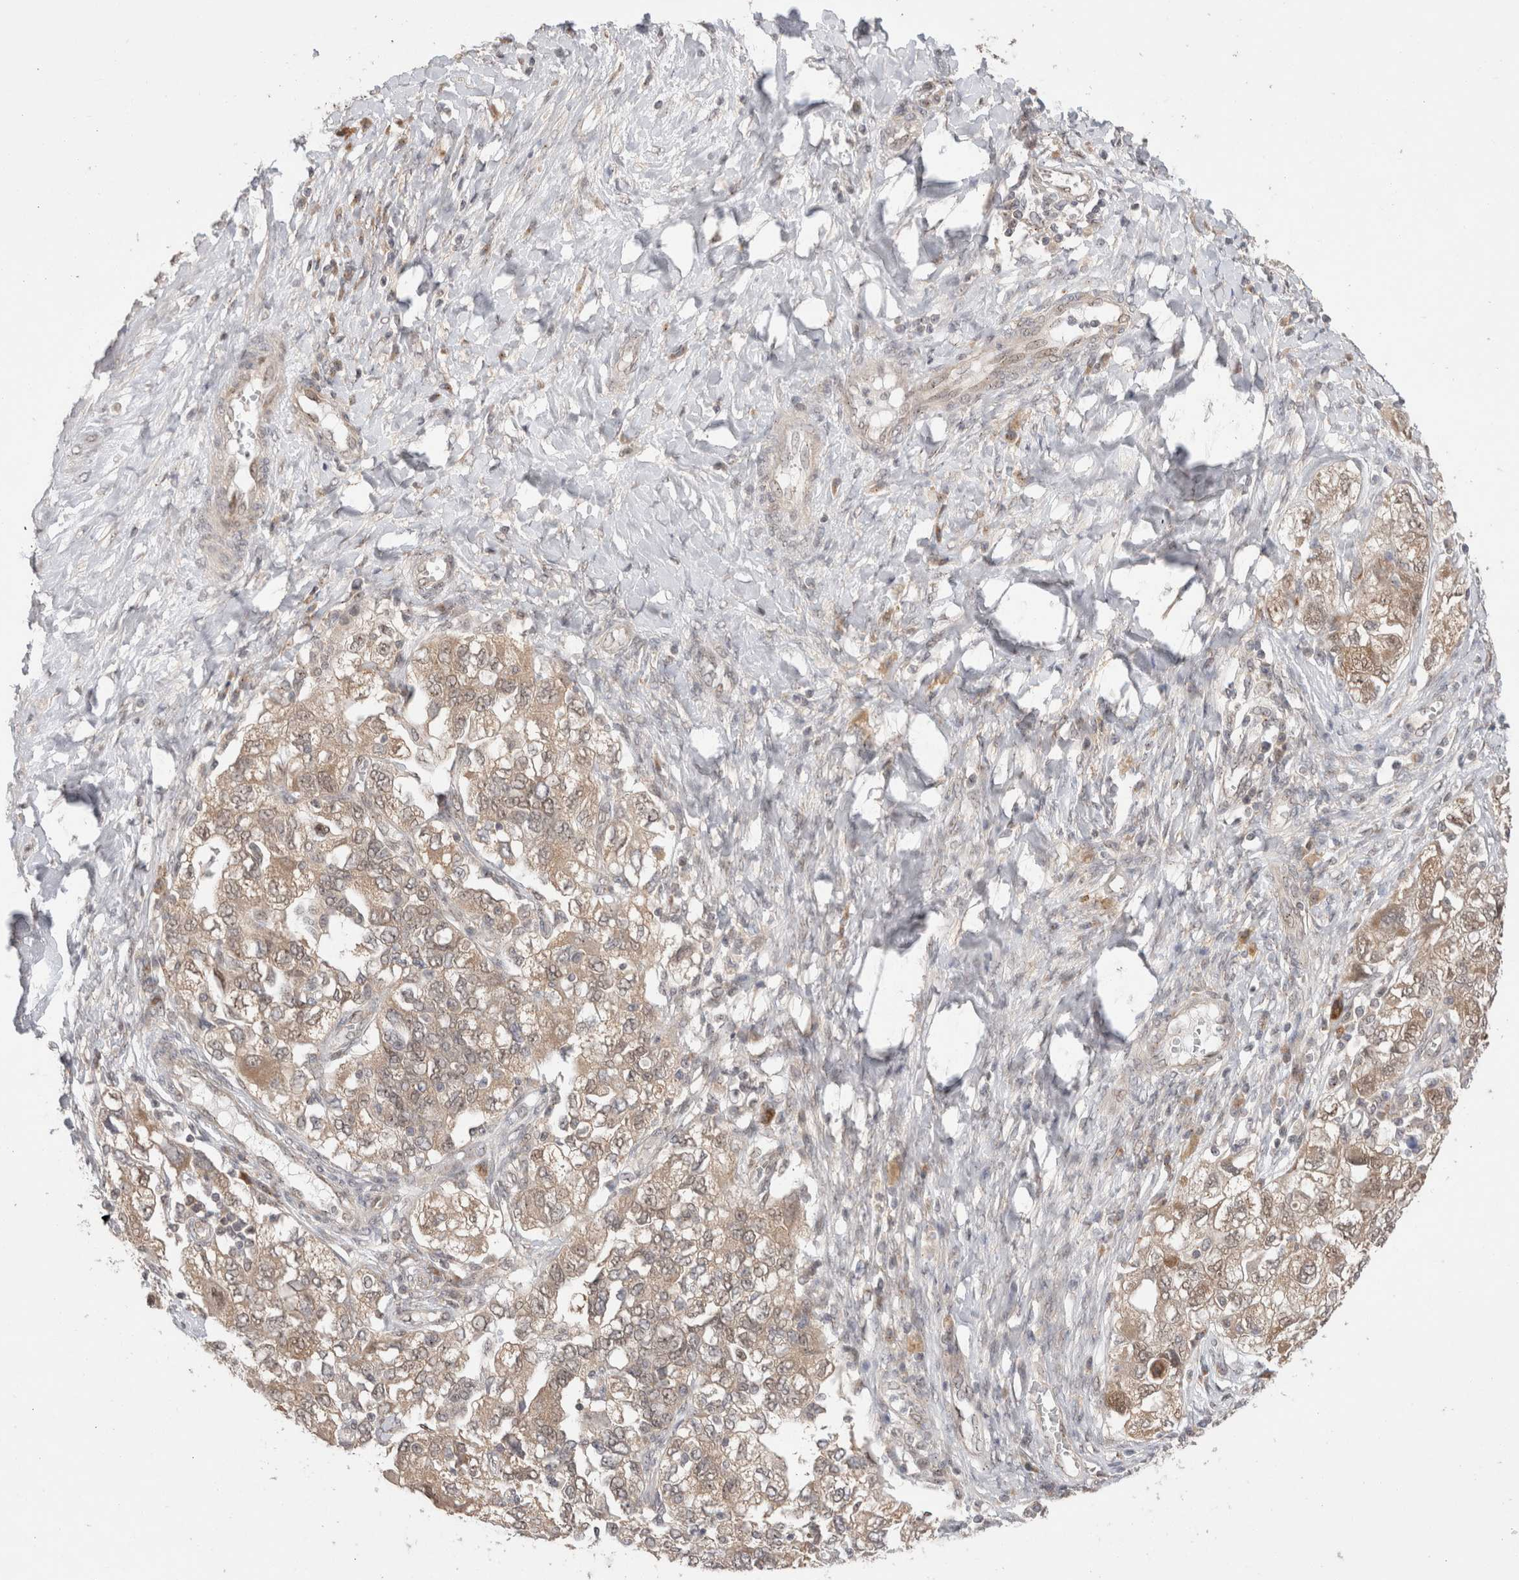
{"staining": {"intensity": "moderate", "quantity": ">75%", "location": "cytoplasmic/membranous"}, "tissue": "ovarian cancer", "cell_type": "Tumor cells", "image_type": "cancer", "snomed": [{"axis": "morphology", "description": "Carcinoma, NOS"}, {"axis": "morphology", "description": "Cystadenocarcinoma, serous, NOS"}, {"axis": "topography", "description": "Ovary"}], "caption": "An IHC micrograph of tumor tissue is shown. Protein staining in brown highlights moderate cytoplasmic/membranous positivity in ovarian serous cystadenocarcinoma within tumor cells. (brown staining indicates protein expression, while blue staining denotes nuclei).", "gene": "SLC29A1", "patient": {"sex": "female", "age": 69}}